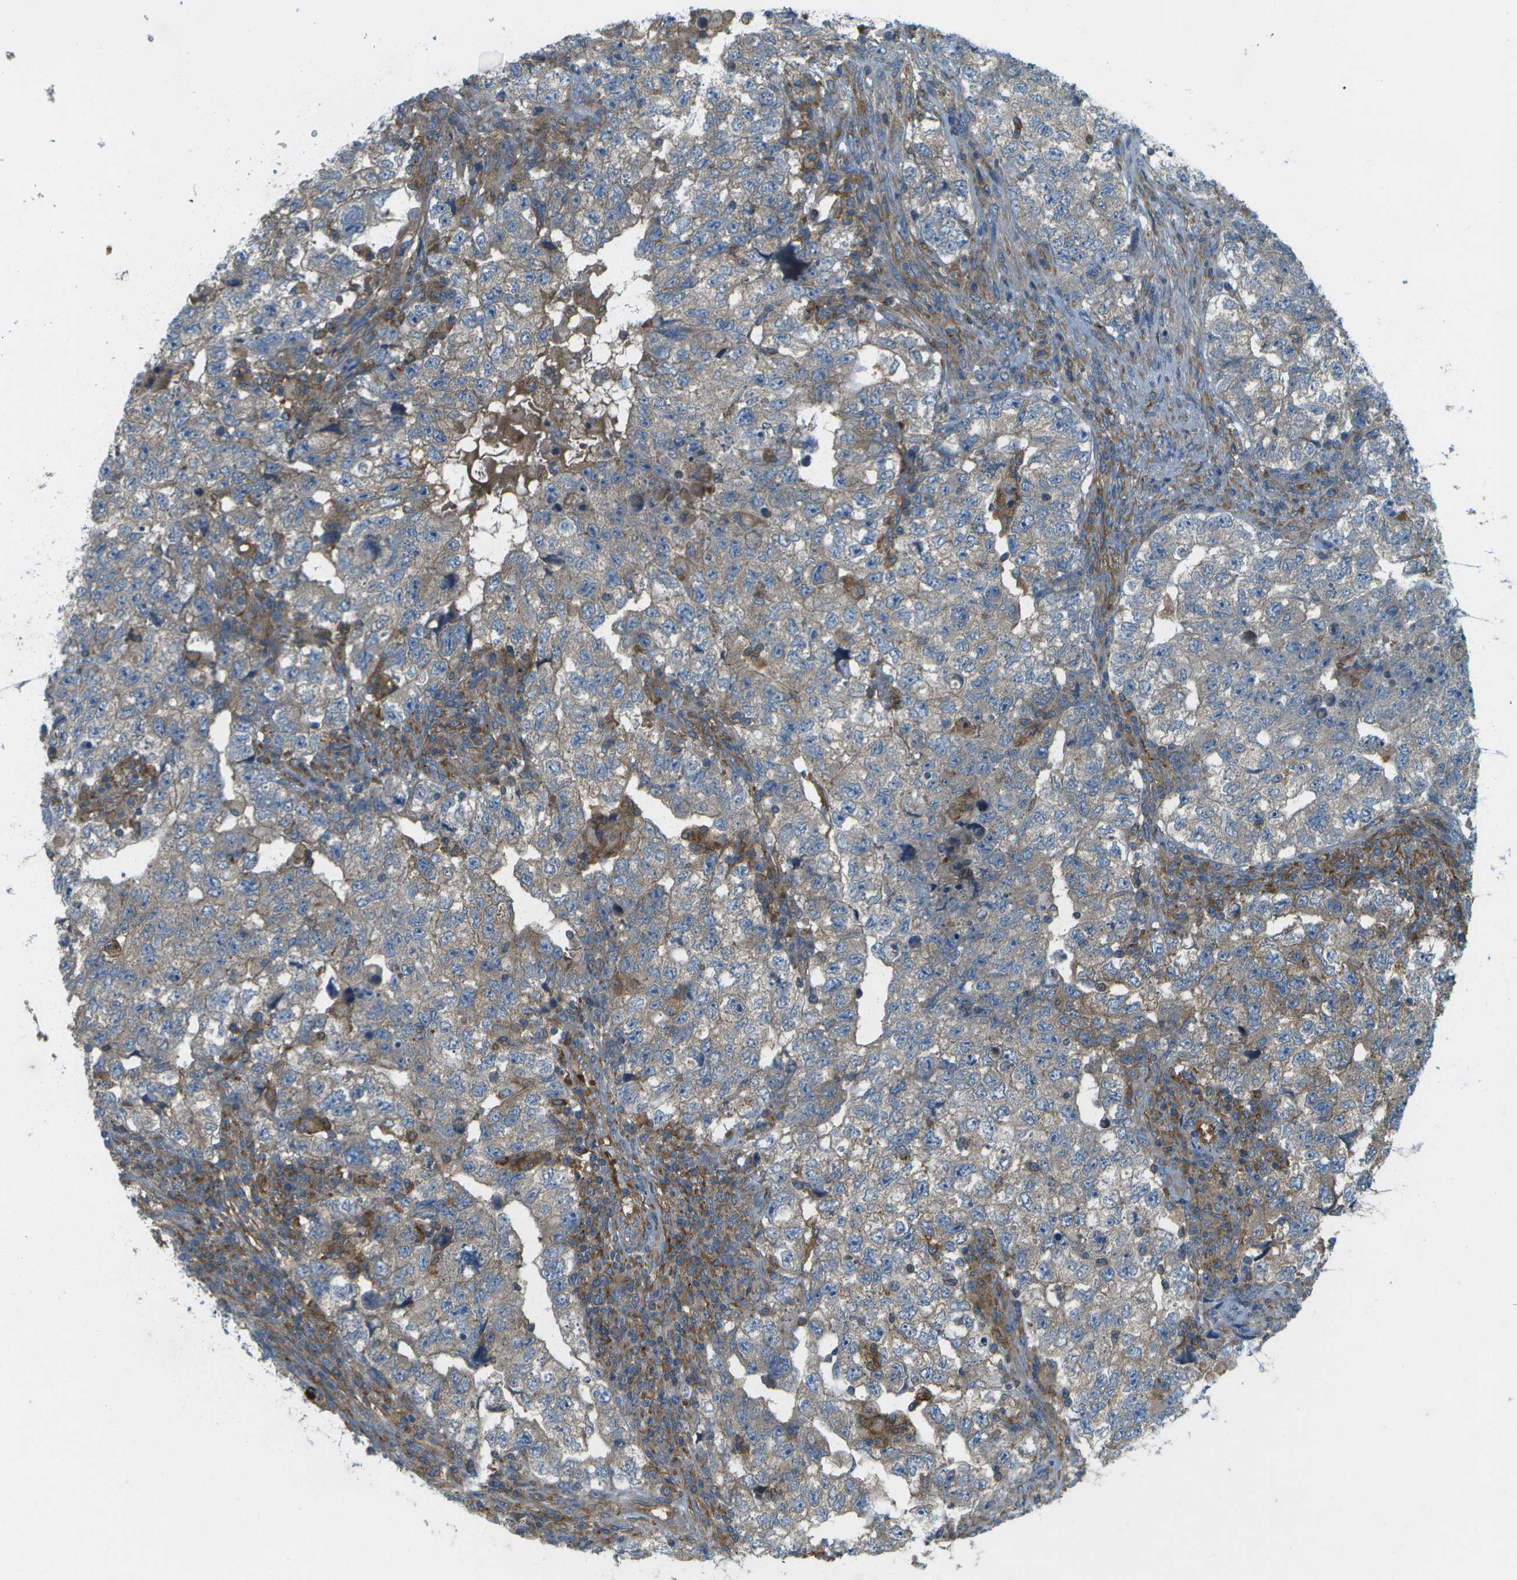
{"staining": {"intensity": "moderate", "quantity": "25%-75%", "location": "cytoplasmic/membranous"}, "tissue": "testis cancer", "cell_type": "Tumor cells", "image_type": "cancer", "snomed": [{"axis": "morphology", "description": "Carcinoma, Embryonal, NOS"}, {"axis": "topography", "description": "Testis"}], "caption": "Immunohistochemistry (IHC) image of neoplastic tissue: embryonal carcinoma (testis) stained using immunohistochemistry (IHC) exhibits medium levels of moderate protein expression localized specifically in the cytoplasmic/membranous of tumor cells, appearing as a cytoplasmic/membranous brown color.", "gene": "WNK2", "patient": {"sex": "male", "age": 36}}